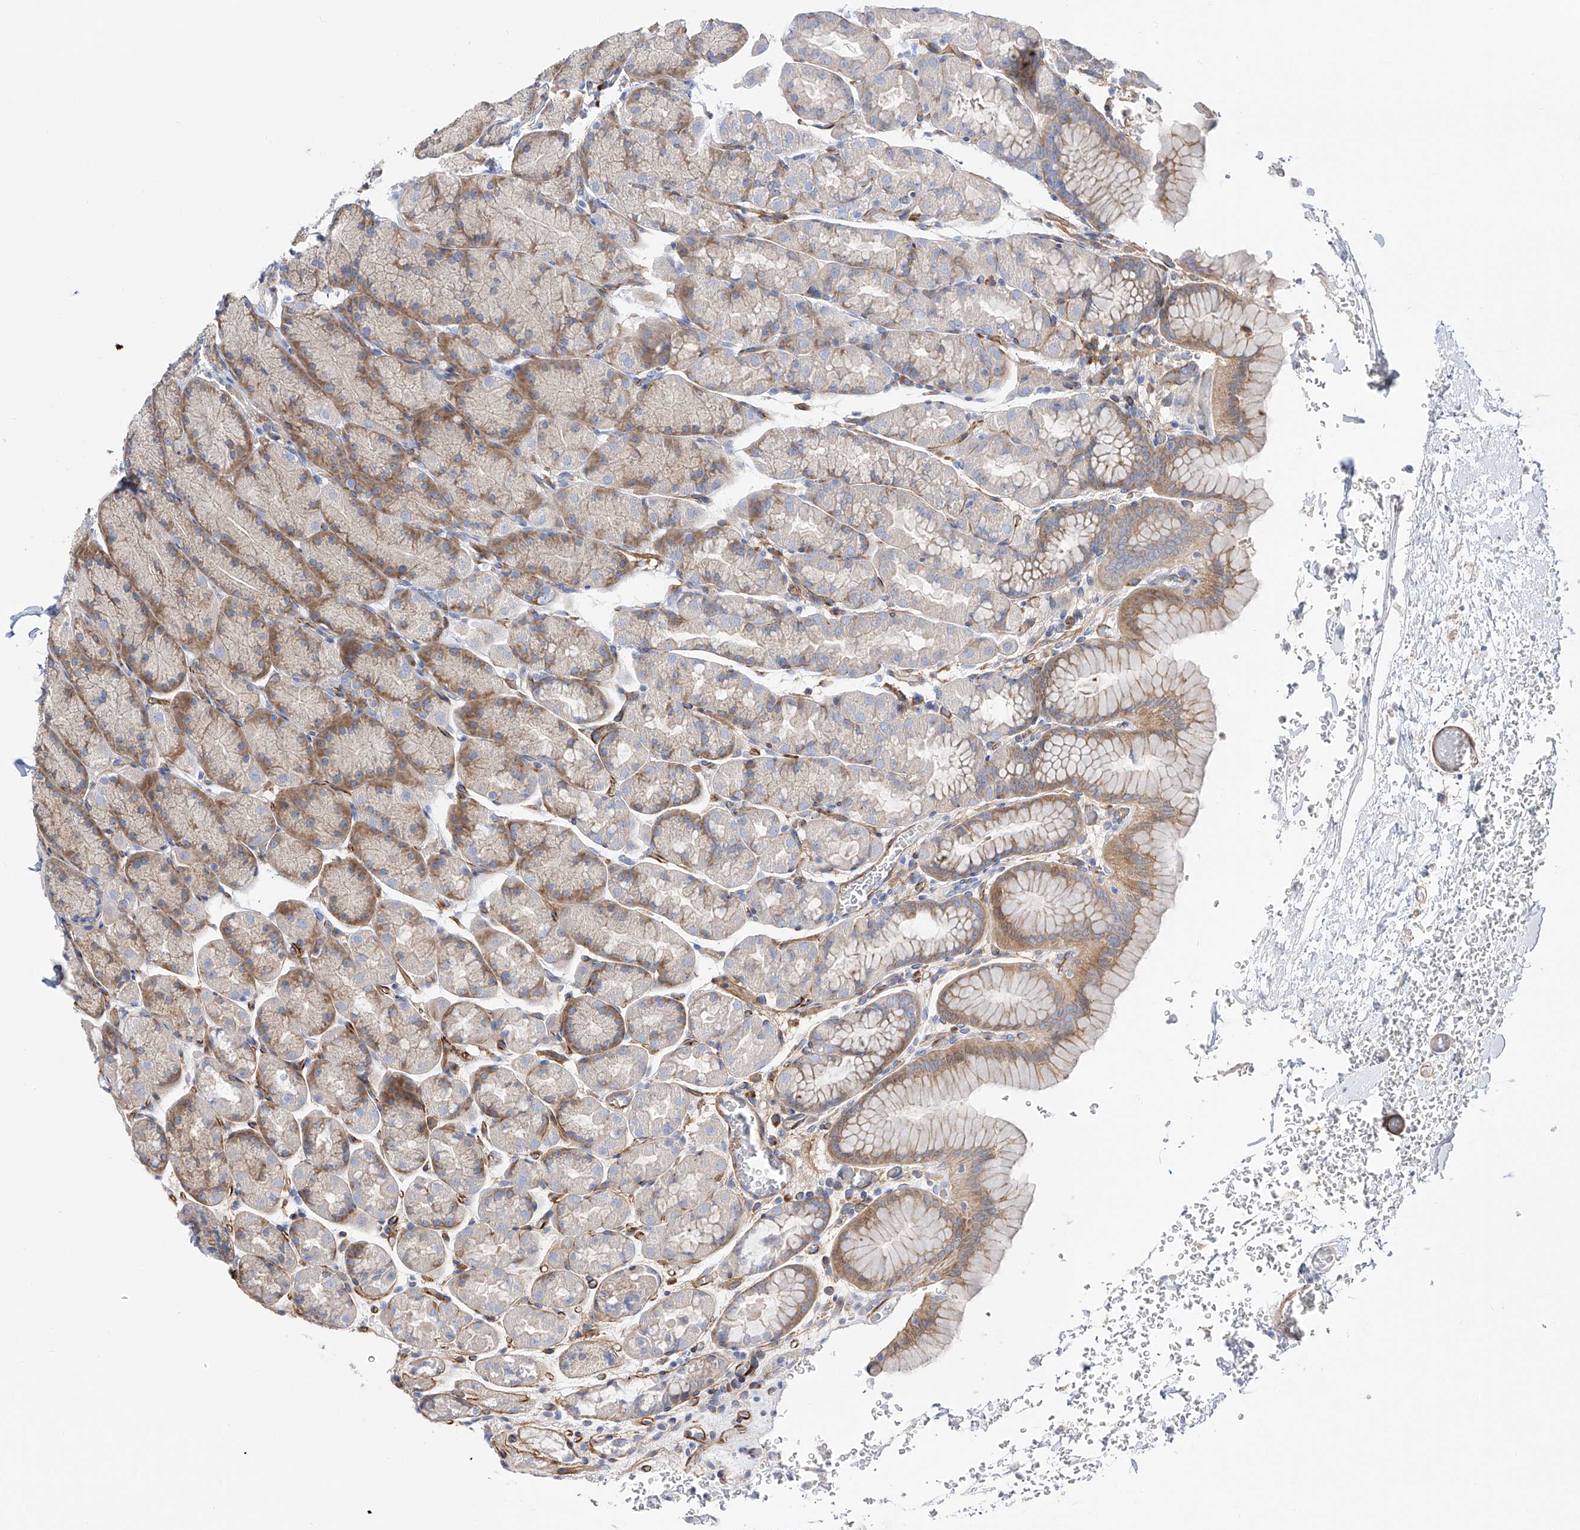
{"staining": {"intensity": "moderate", "quantity": "25%-75%", "location": "cytoplasmic/membranous"}, "tissue": "stomach", "cell_type": "Glandular cells", "image_type": "normal", "snomed": [{"axis": "morphology", "description": "Normal tissue, NOS"}, {"axis": "topography", "description": "Stomach"}], "caption": "Brown immunohistochemical staining in normal human stomach shows moderate cytoplasmic/membranous staining in about 25%-75% of glandular cells. Immunohistochemistry (ihc) stains the protein in brown and the nuclei are stained blue.", "gene": "LCA5", "patient": {"sex": "male", "age": 42}}